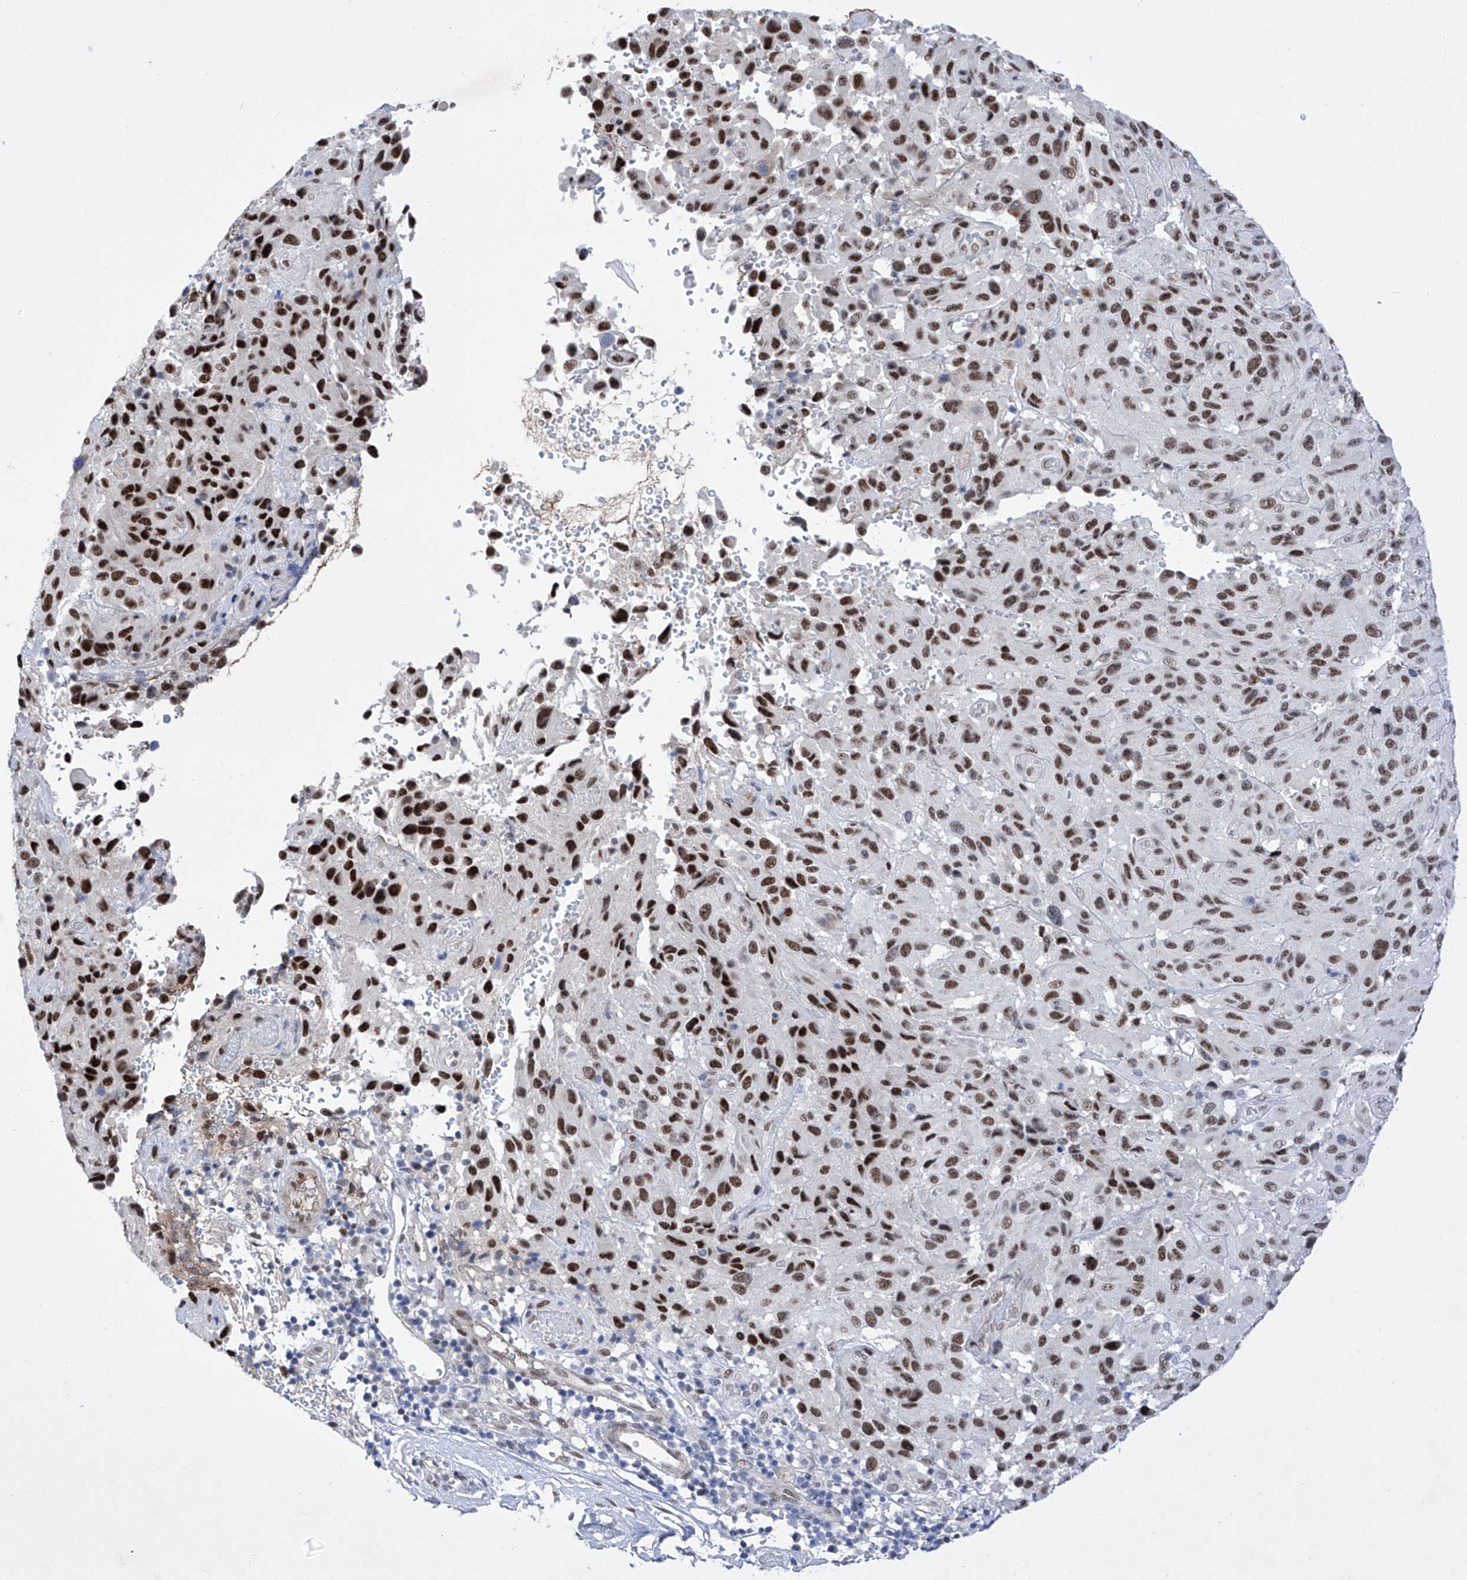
{"staining": {"intensity": "strong", "quantity": "25%-75%", "location": "nuclear"}, "tissue": "melanoma", "cell_type": "Tumor cells", "image_type": "cancer", "snomed": [{"axis": "morphology", "description": "Malignant melanoma, NOS"}, {"axis": "topography", "description": "Skin"}], "caption": "Tumor cells reveal strong nuclear positivity in about 25%-75% of cells in melanoma.", "gene": "ATN1", "patient": {"sex": "male", "age": 66}}